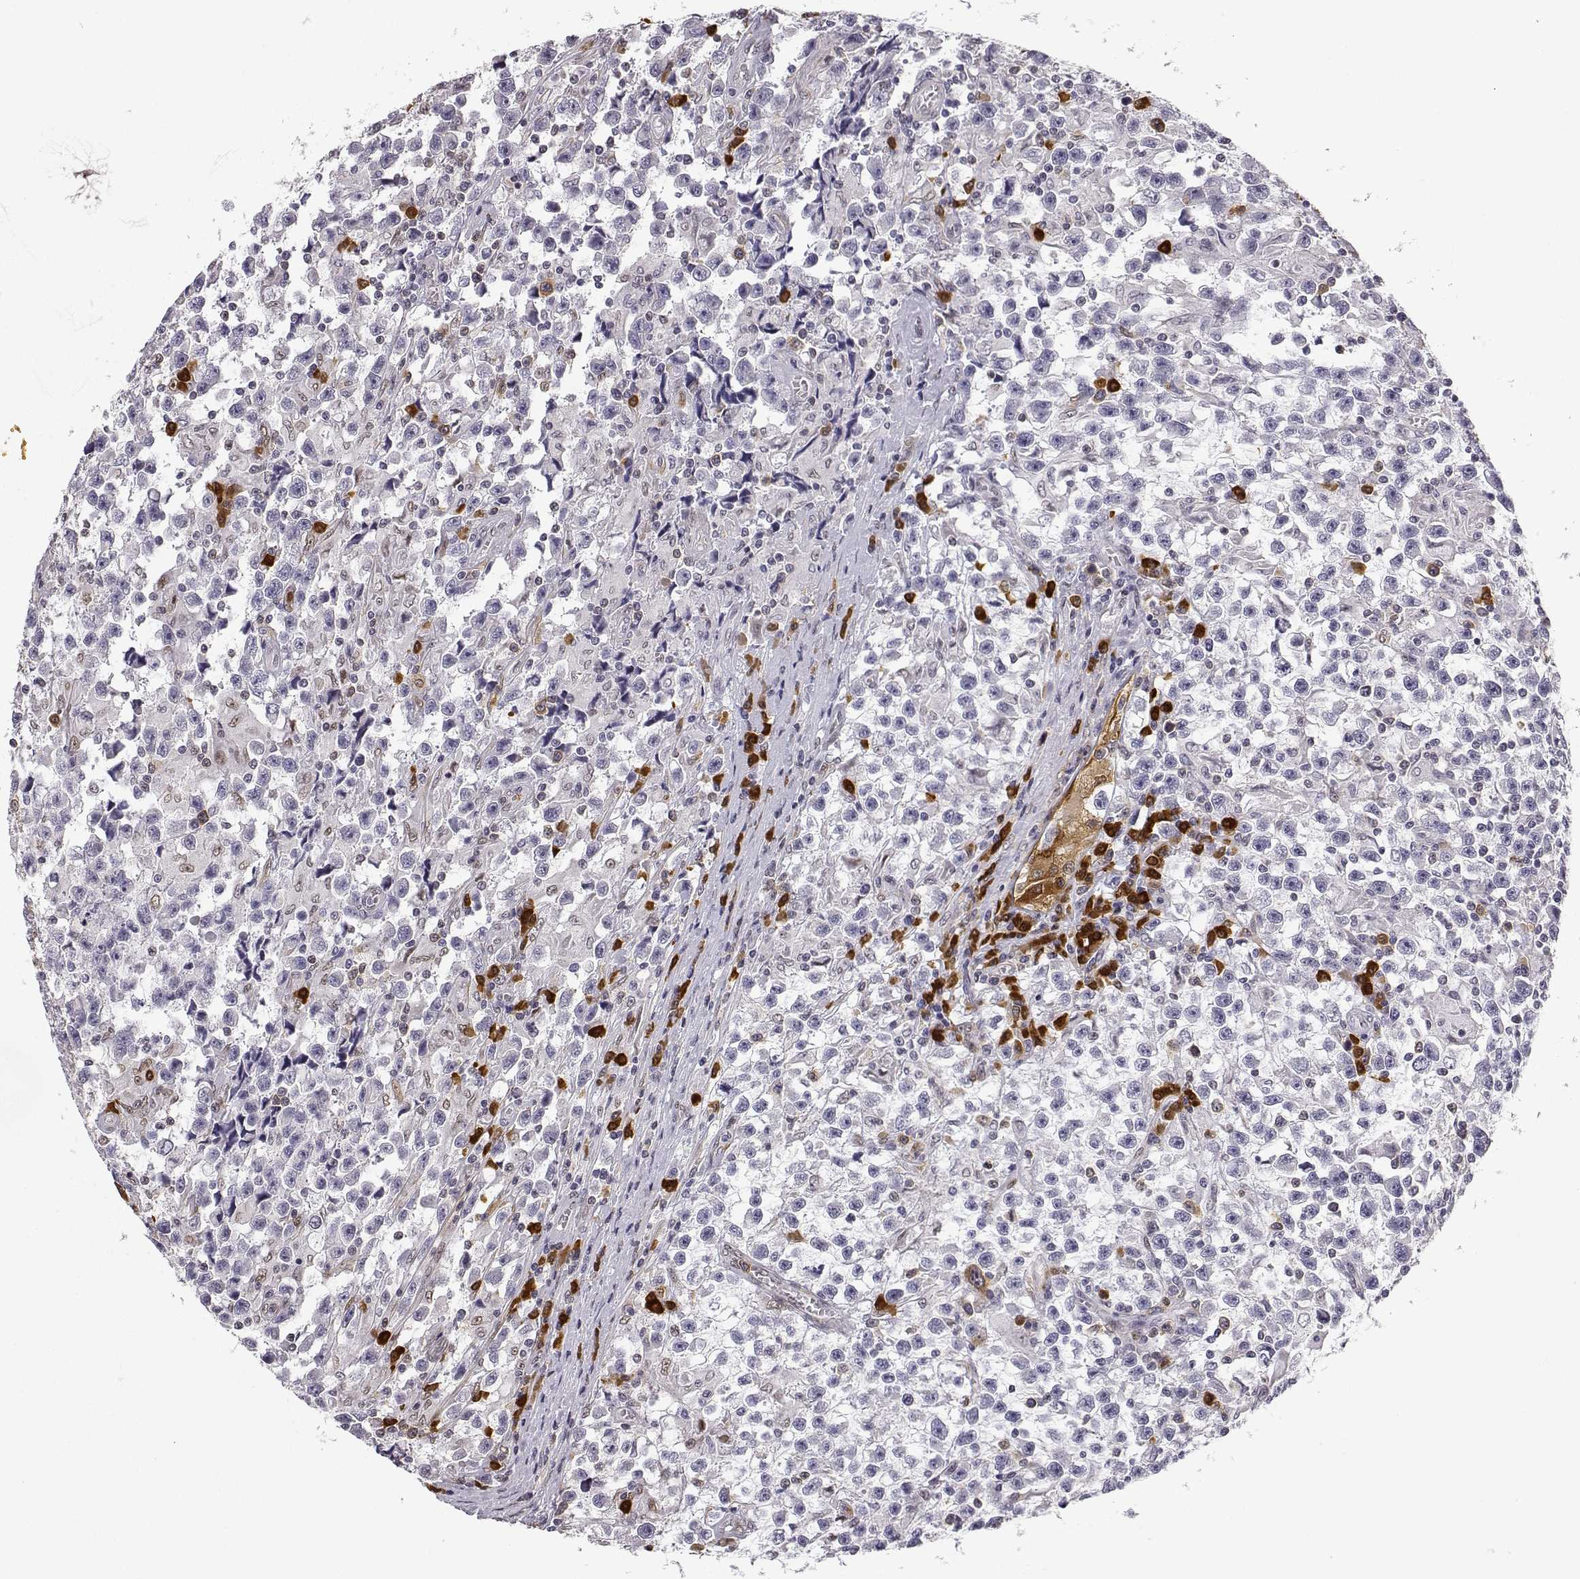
{"staining": {"intensity": "negative", "quantity": "none", "location": "none"}, "tissue": "testis cancer", "cell_type": "Tumor cells", "image_type": "cancer", "snomed": [{"axis": "morphology", "description": "Seminoma, NOS"}, {"axis": "topography", "description": "Testis"}], "caption": "Immunohistochemistry (IHC) micrograph of neoplastic tissue: human testis cancer stained with DAB reveals no significant protein expression in tumor cells.", "gene": "PHGDH", "patient": {"sex": "male", "age": 31}}